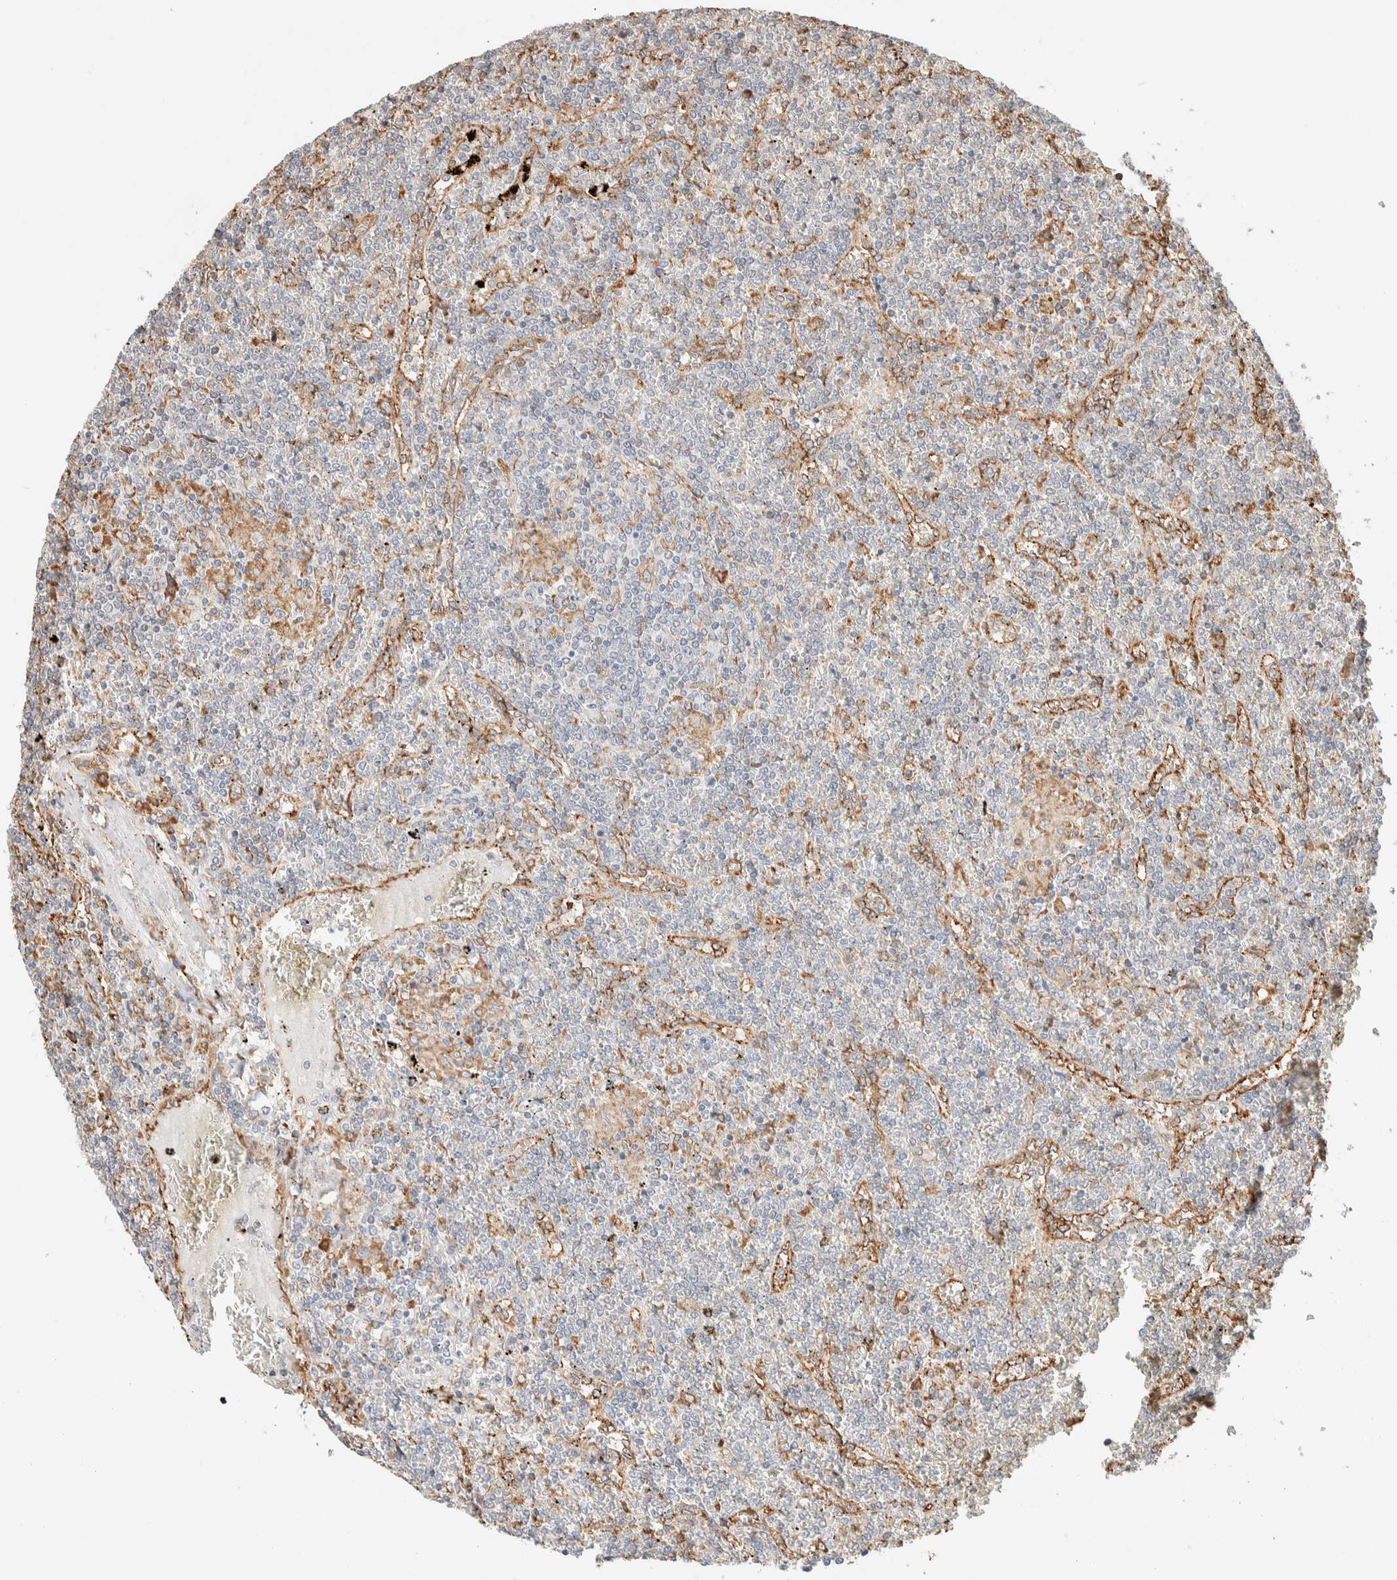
{"staining": {"intensity": "negative", "quantity": "none", "location": "none"}, "tissue": "lymphoma", "cell_type": "Tumor cells", "image_type": "cancer", "snomed": [{"axis": "morphology", "description": "Malignant lymphoma, non-Hodgkin's type, Low grade"}, {"axis": "topography", "description": "Spleen"}], "caption": "DAB (3,3'-diaminobenzidine) immunohistochemical staining of human lymphoma reveals no significant positivity in tumor cells. The staining is performed using DAB brown chromogen with nuclei counter-stained in using hematoxylin.", "gene": "INTS1", "patient": {"sex": "female", "age": 19}}